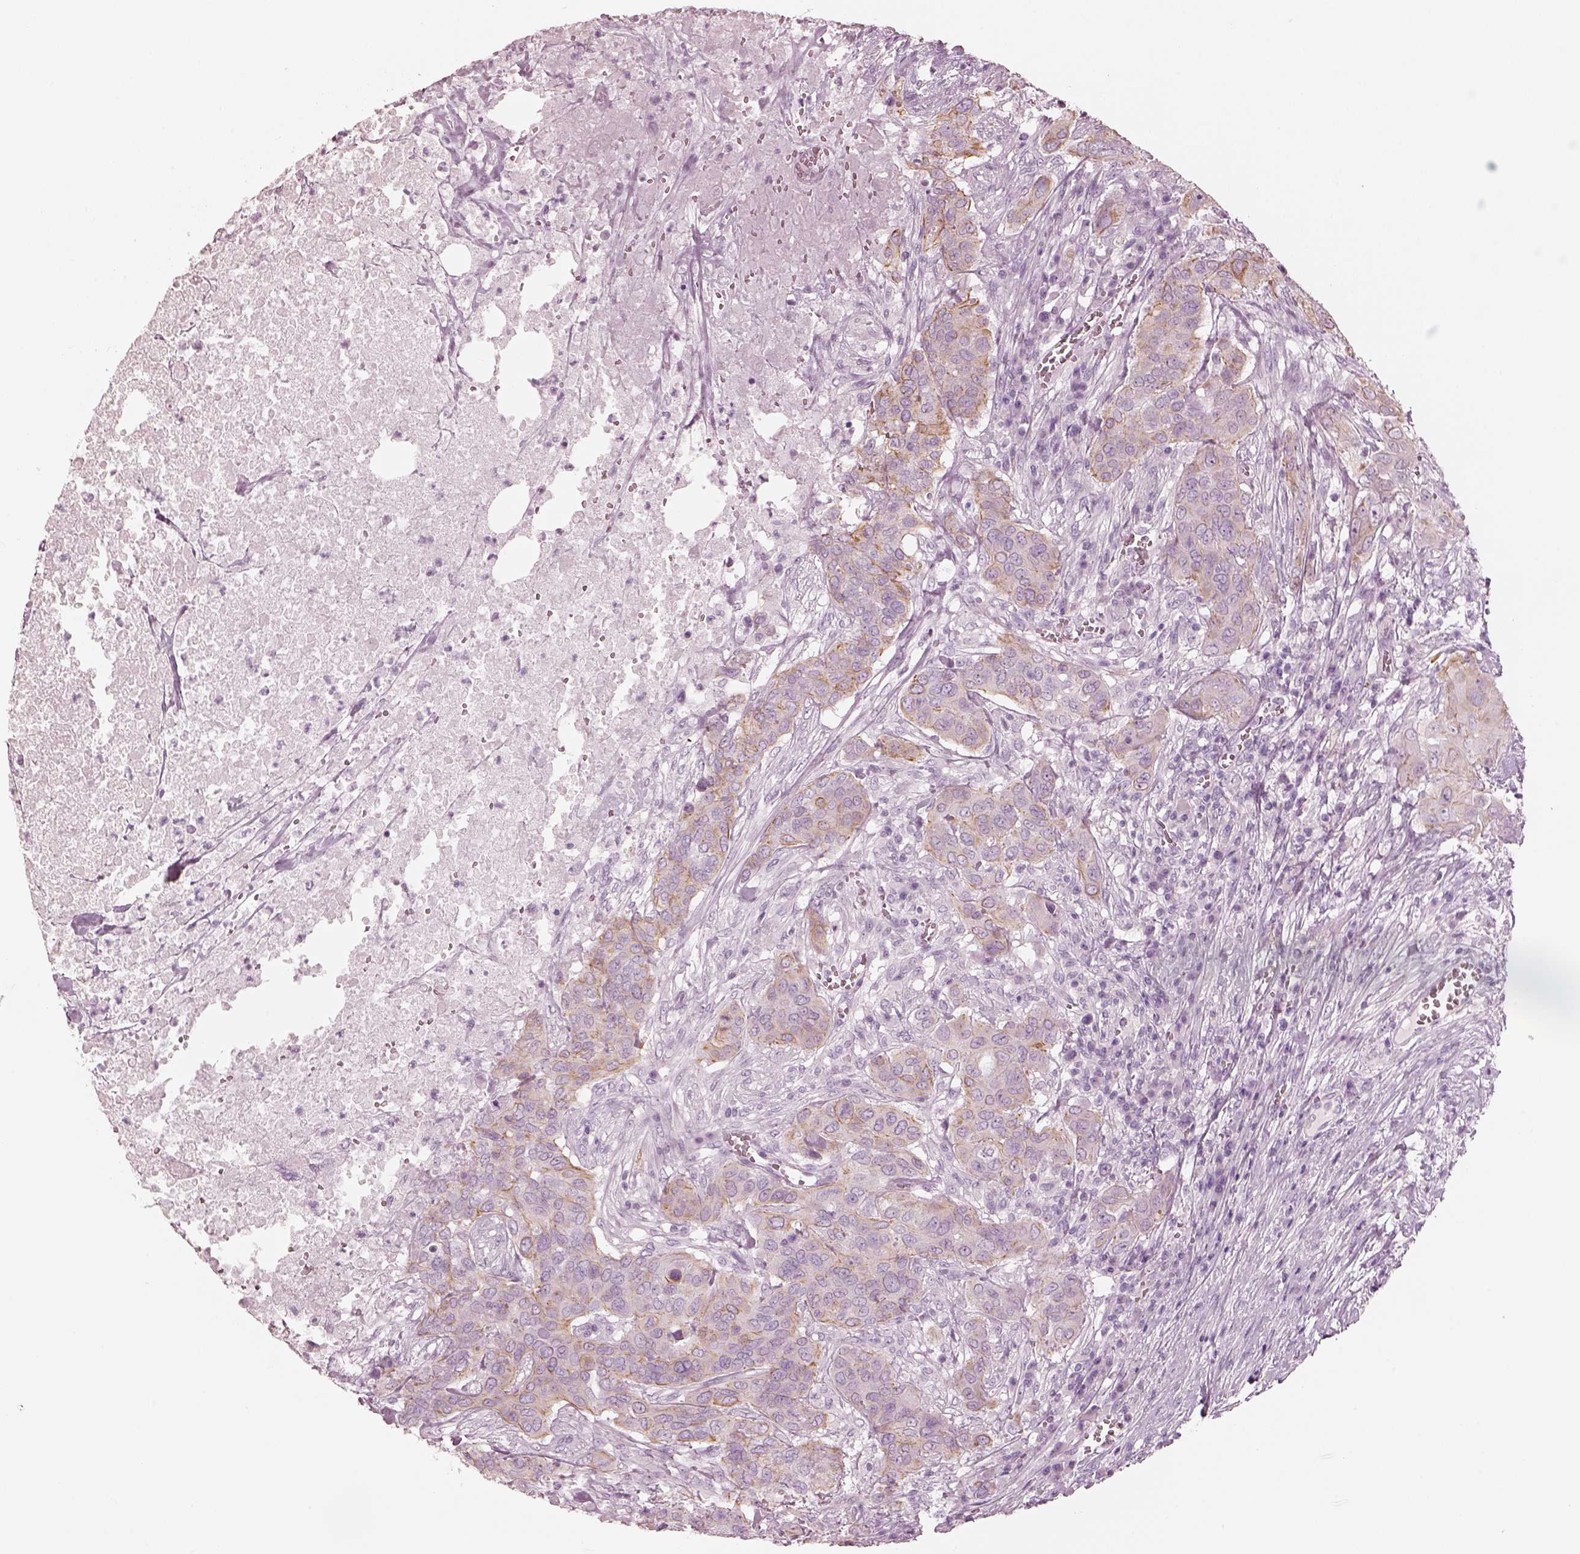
{"staining": {"intensity": "moderate", "quantity": ">75%", "location": "cytoplasmic/membranous"}, "tissue": "urothelial cancer", "cell_type": "Tumor cells", "image_type": "cancer", "snomed": [{"axis": "morphology", "description": "Urothelial carcinoma, NOS"}, {"axis": "morphology", "description": "Urothelial carcinoma, High grade"}, {"axis": "topography", "description": "Urinary bladder"}], "caption": "DAB (3,3'-diaminobenzidine) immunohistochemical staining of urothelial cancer displays moderate cytoplasmic/membranous protein expression in approximately >75% of tumor cells. Immunohistochemistry (ihc) stains the protein of interest in brown and the nuclei are stained blue.", "gene": "PON3", "patient": {"sex": "male", "age": 63}}